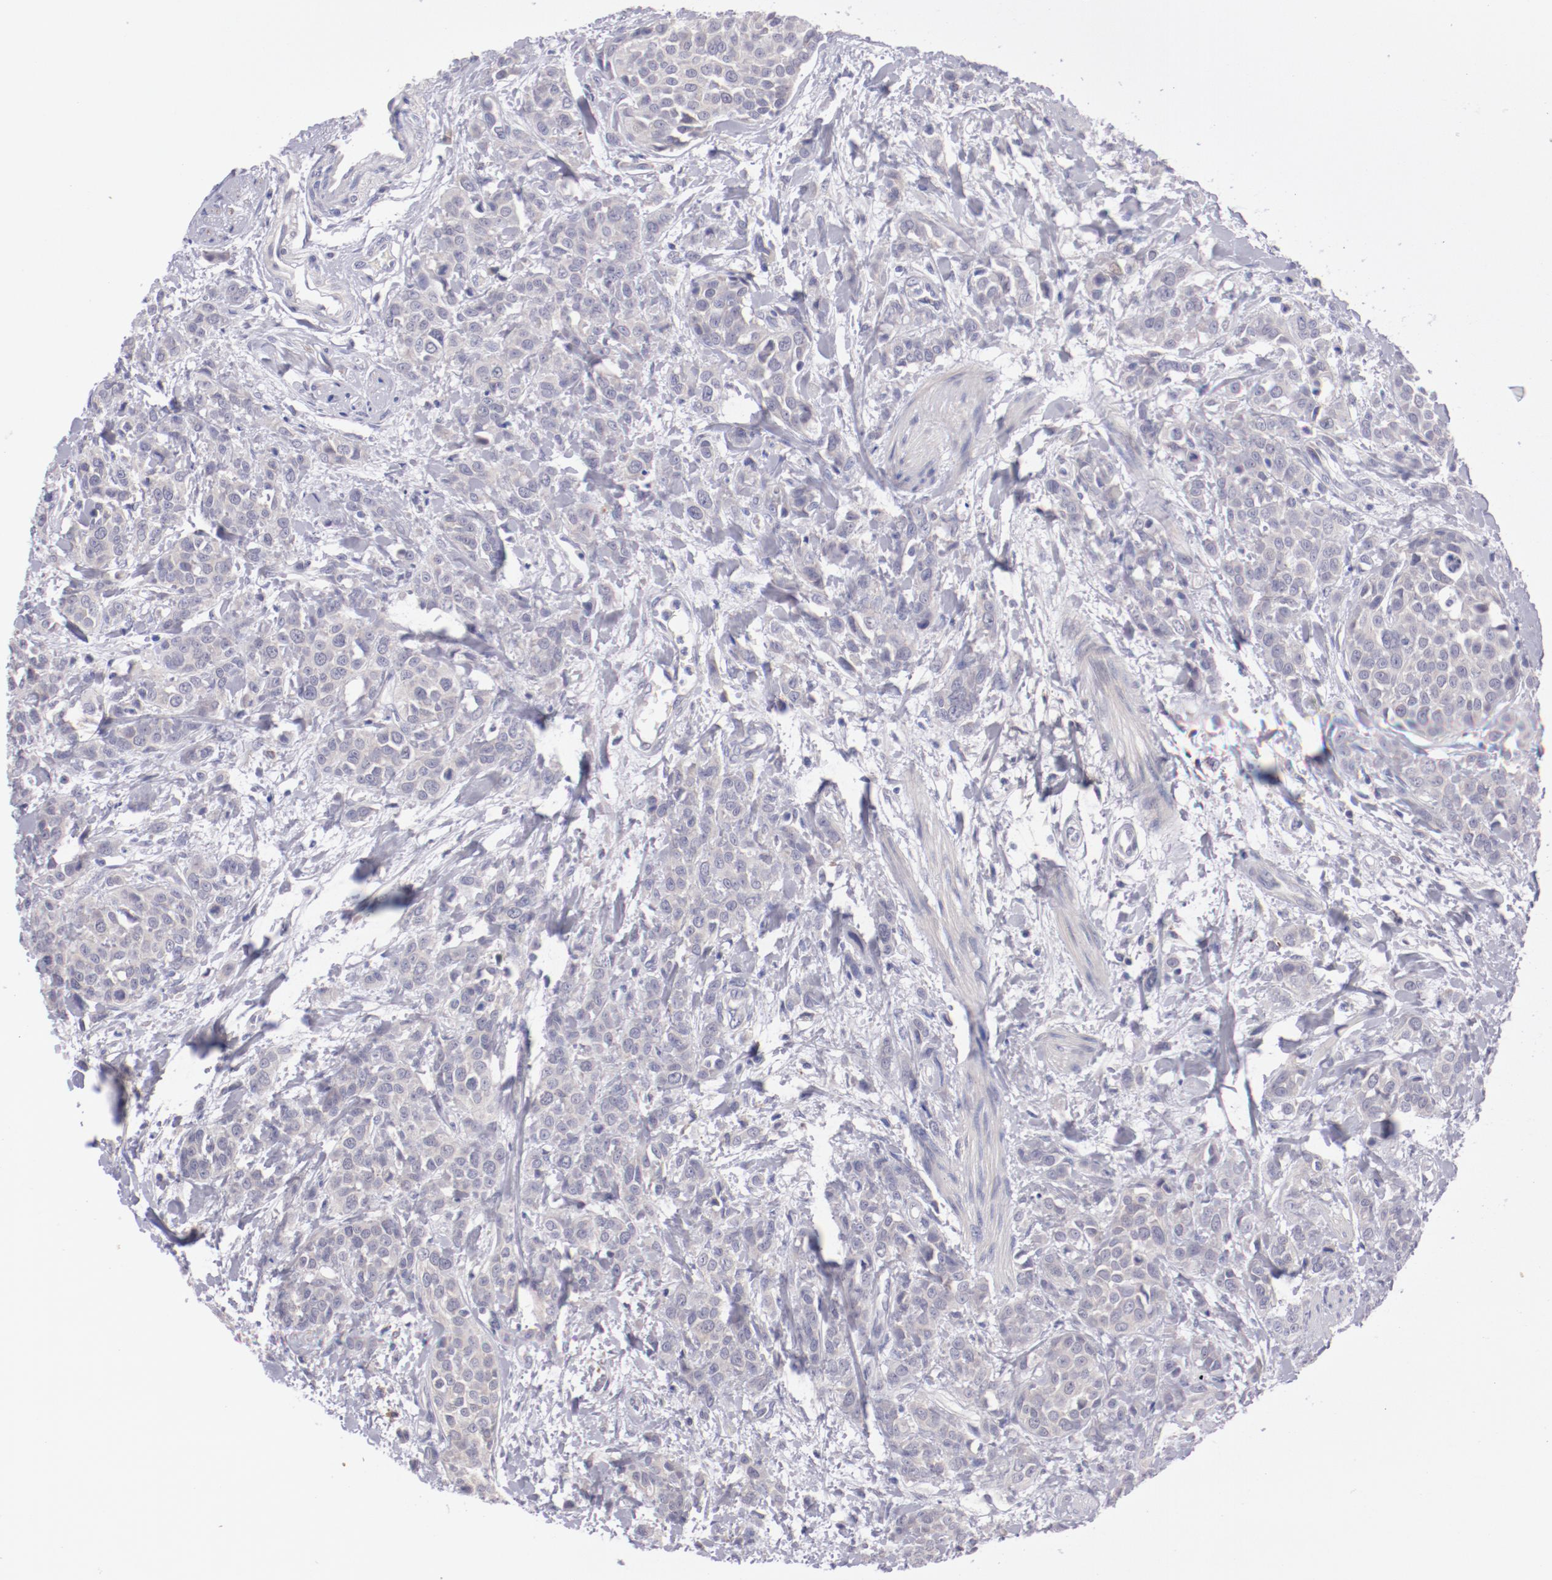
{"staining": {"intensity": "negative", "quantity": "none", "location": "none"}, "tissue": "urothelial cancer", "cell_type": "Tumor cells", "image_type": "cancer", "snomed": [{"axis": "morphology", "description": "Urothelial carcinoma, High grade"}, {"axis": "topography", "description": "Urinary bladder"}], "caption": "IHC of human urothelial carcinoma (high-grade) exhibits no expression in tumor cells.", "gene": "TRAF3", "patient": {"sex": "male", "age": 56}}